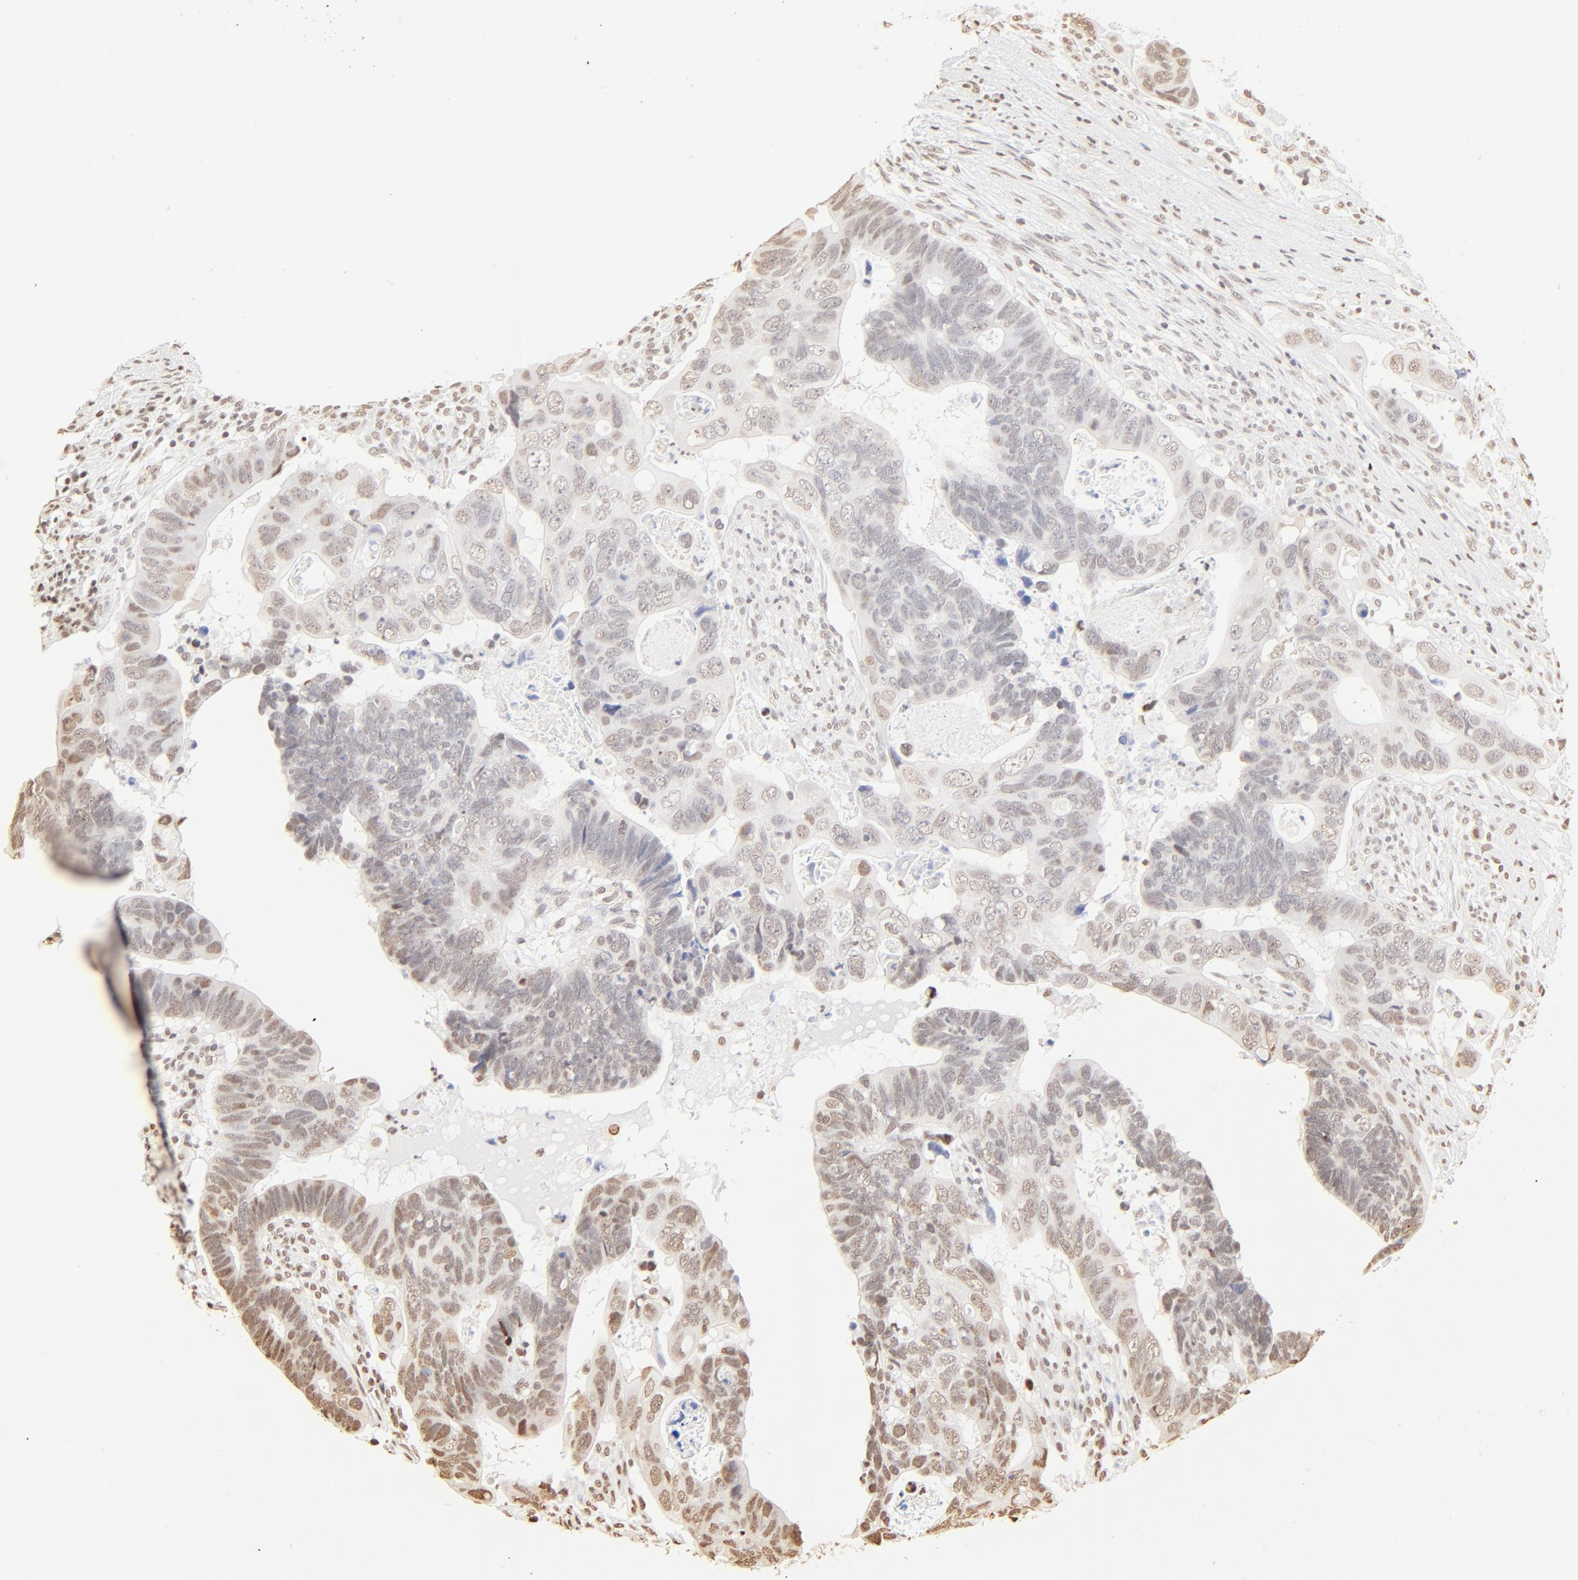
{"staining": {"intensity": "weak", "quantity": "25%-75%", "location": "nuclear"}, "tissue": "colorectal cancer", "cell_type": "Tumor cells", "image_type": "cancer", "snomed": [{"axis": "morphology", "description": "Adenocarcinoma, NOS"}, {"axis": "topography", "description": "Rectum"}], "caption": "This image exhibits immunohistochemistry staining of adenocarcinoma (colorectal), with low weak nuclear expression in approximately 25%-75% of tumor cells.", "gene": "ZNF540", "patient": {"sex": "male", "age": 53}}